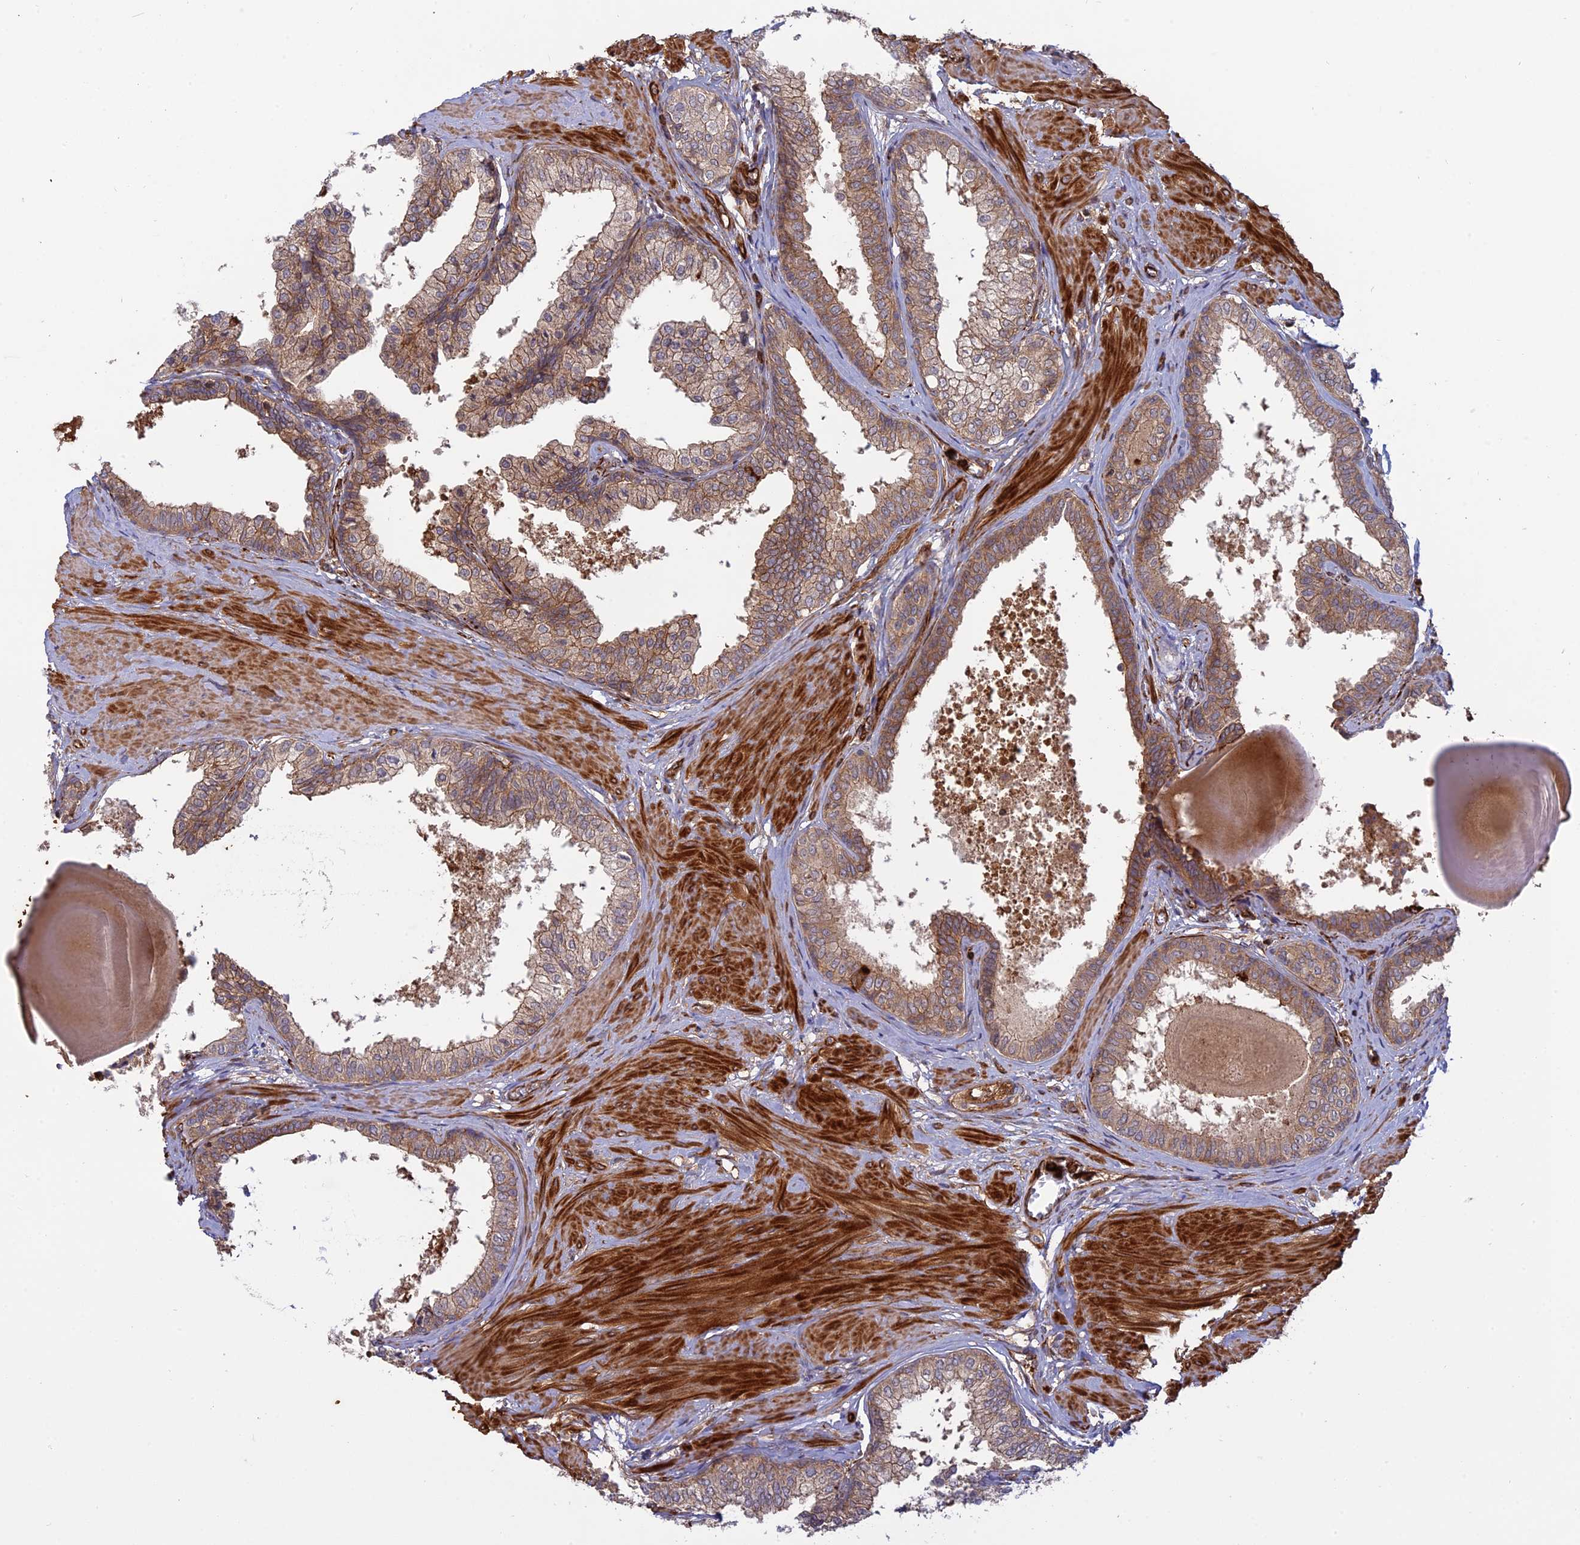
{"staining": {"intensity": "moderate", "quantity": ">75%", "location": "cytoplasmic/membranous"}, "tissue": "prostate", "cell_type": "Glandular cells", "image_type": "normal", "snomed": [{"axis": "morphology", "description": "Normal tissue, NOS"}, {"axis": "topography", "description": "Prostate"}], "caption": "Immunohistochemical staining of normal prostate displays >75% levels of moderate cytoplasmic/membranous protein staining in about >75% of glandular cells.", "gene": "PHLDB3", "patient": {"sex": "male", "age": 48}}